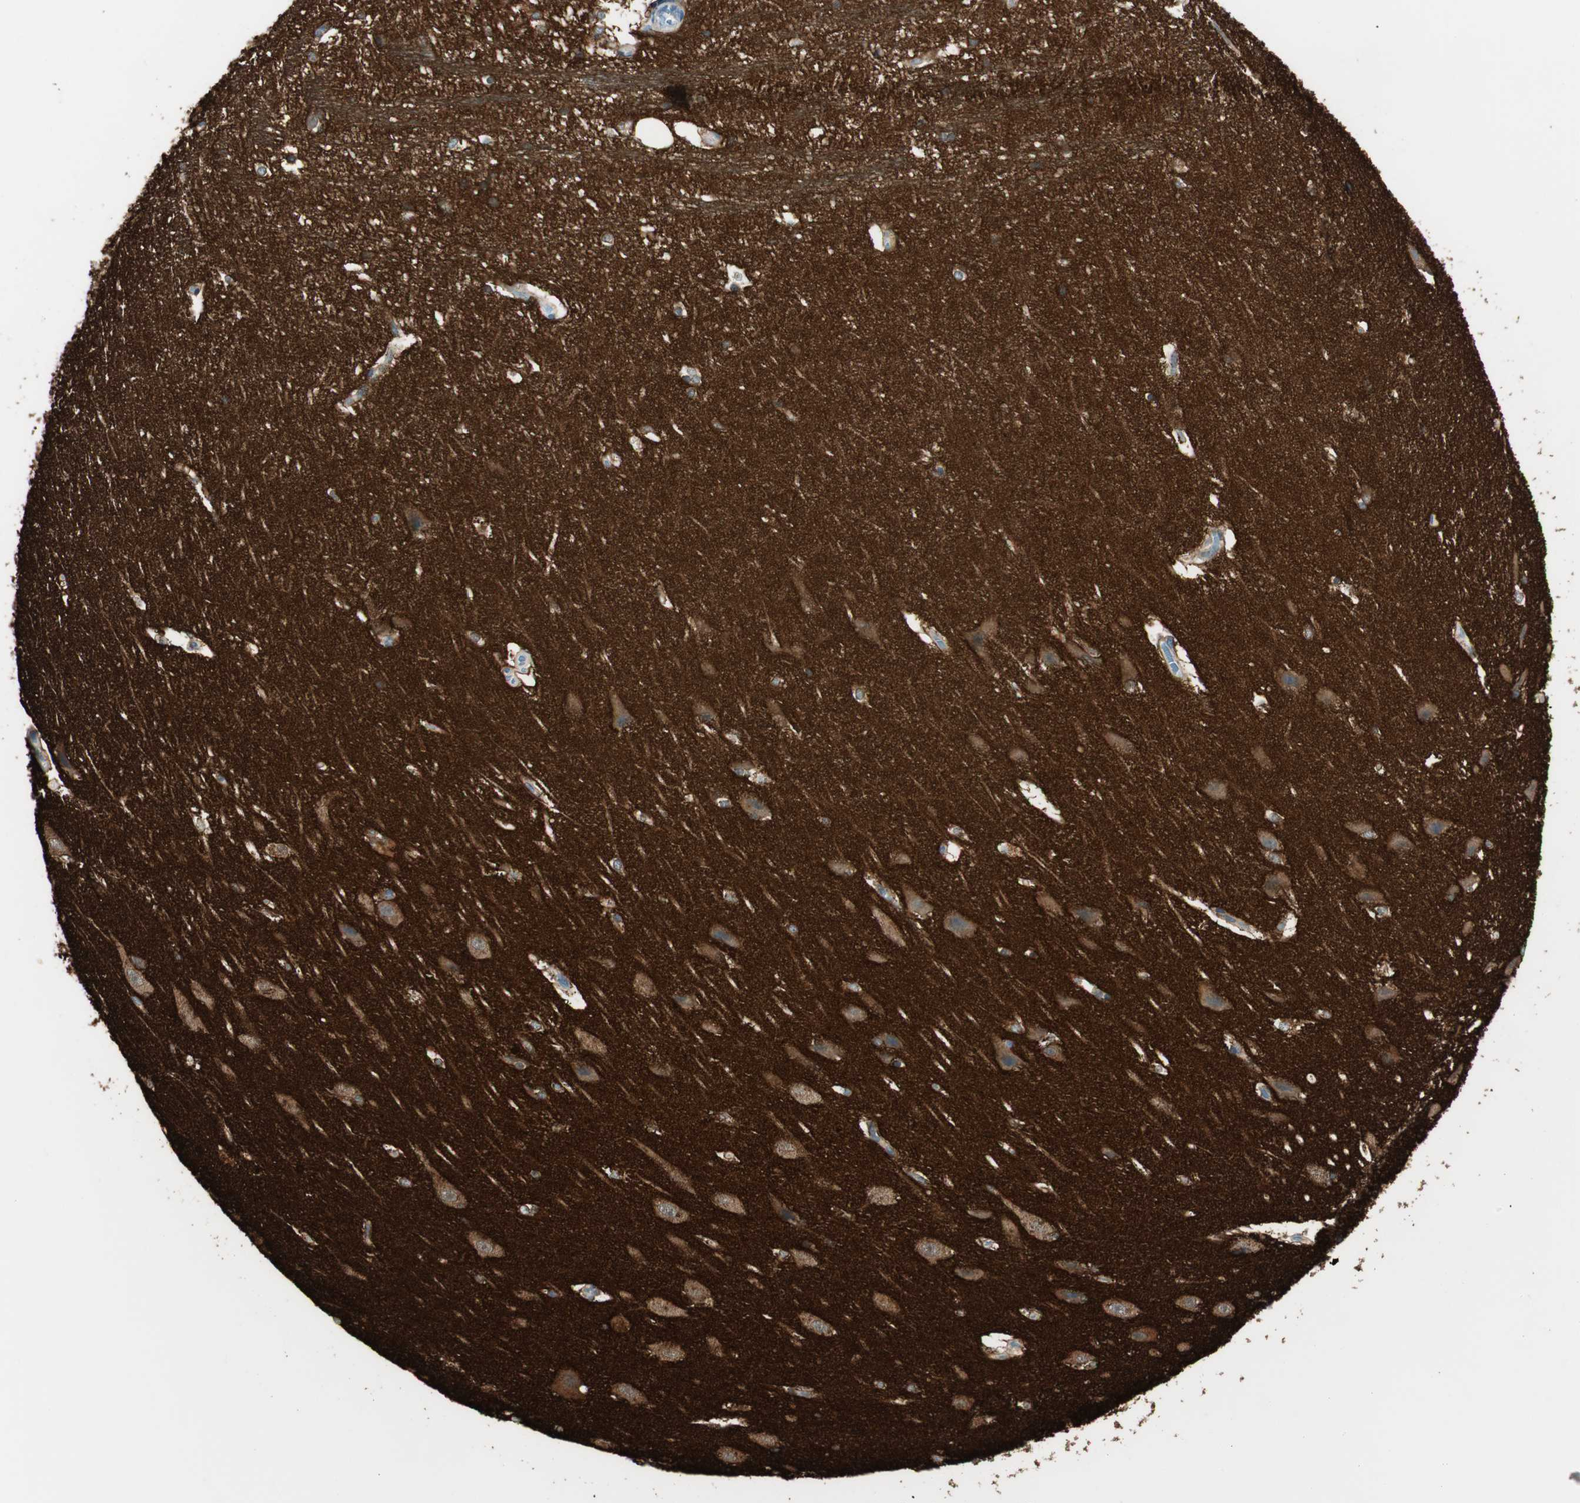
{"staining": {"intensity": "negative", "quantity": "none", "location": "none"}, "tissue": "hippocampus", "cell_type": "Glial cells", "image_type": "normal", "snomed": [{"axis": "morphology", "description": "Normal tissue, NOS"}, {"axis": "topography", "description": "Hippocampus"}], "caption": "This is an immunohistochemistry micrograph of unremarkable human hippocampus. There is no staining in glial cells.", "gene": "GNAO1", "patient": {"sex": "female", "age": 19}}